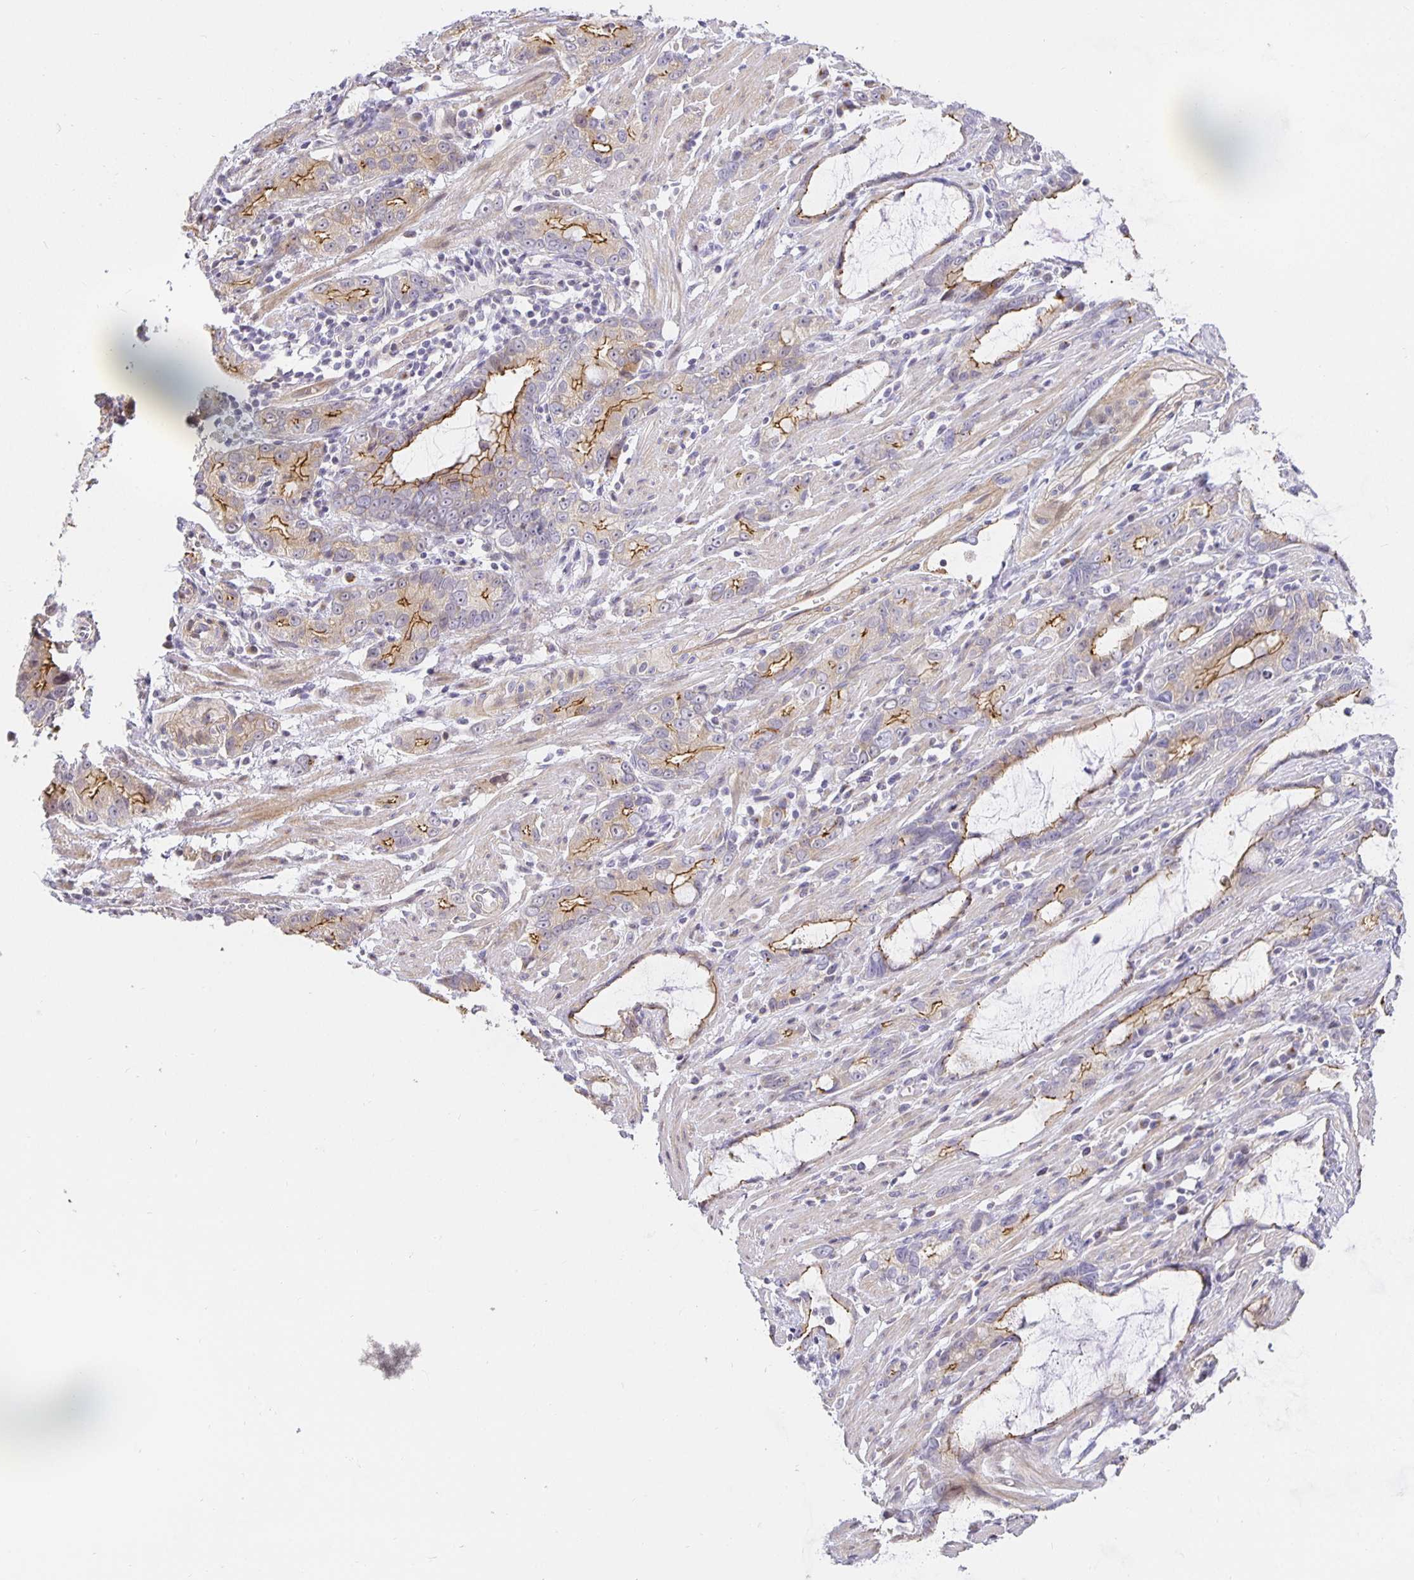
{"staining": {"intensity": "moderate", "quantity": "25%-75%", "location": "cytoplasmic/membranous"}, "tissue": "stomach cancer", "cell_type": "Tumor cells", "image_type": "cancer", "snomed": [{"axis": "morphology", "description": "Adenocarcinoma, NOS"}, {"axis": "topography", "description": "Stomach"}], "caption": "Human adenocarcinoma (stomach) stained for a protein (brown) reveals moderate cytoplasmic/membranous positive expression in about 25%-75% of tumor cells.", "gene": "TJP3", "patient": {"sex": "male", "age": 55}}